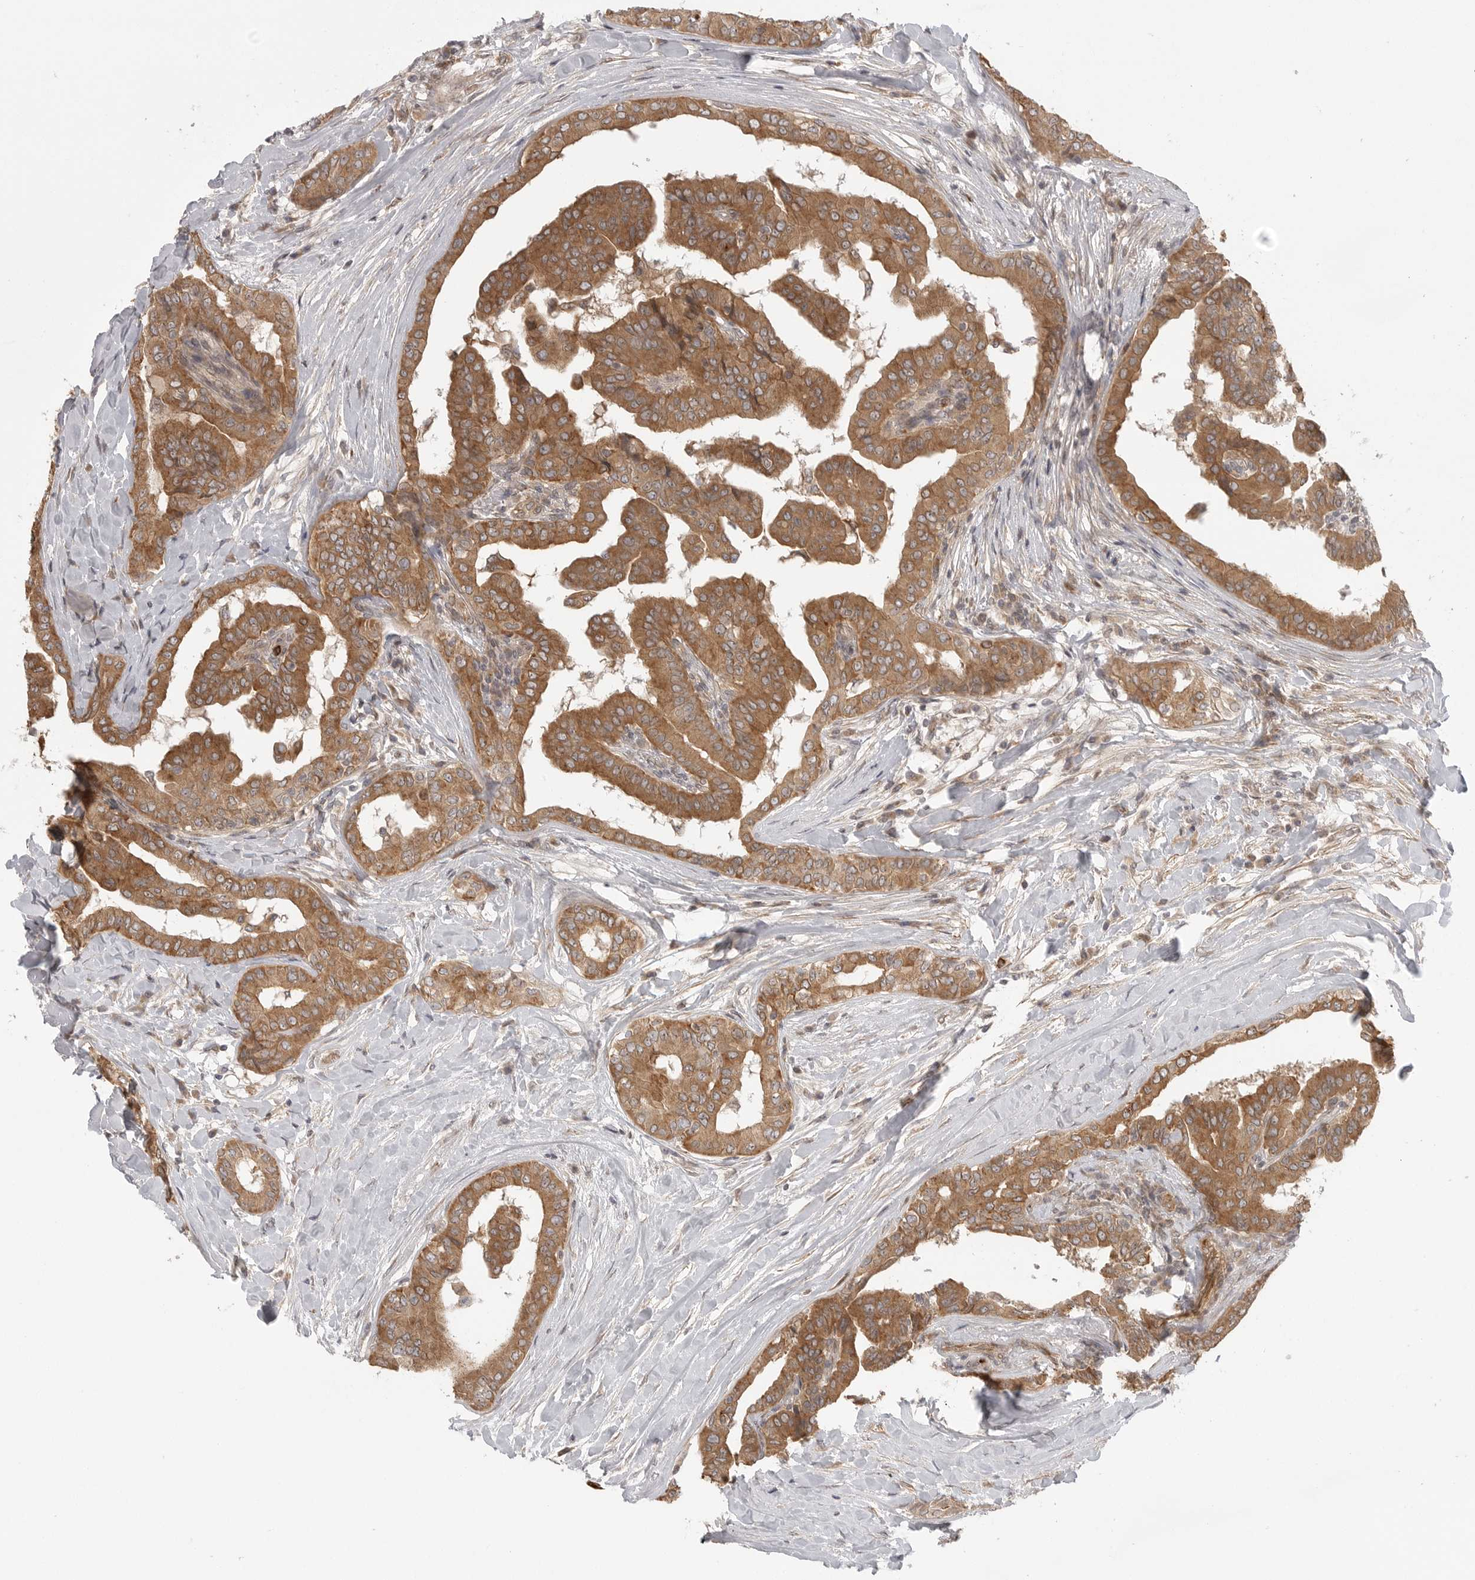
{"staining": {"intensity": "moderate", "quantity": ">75%", "location": "cytoplasmic/membranous"}, "tissue": "thyroid cancer", "cell_type": "Tumor cells", "image_type": "cancer", "snomed": [{"axis": "morphology", "description": "Papillary adenocarcinoma, NOS"}, {"axis": "topography", "description": "Thyroid gland"}], "caption": "DAB (3,3'-diaminobenzidine) immunohistochemical staining of human thyroid papillary adenocarcinoma displays moderate cytoplasmic/membranous protein staining in about >75% of tumor cells.", "gene": "CCPG1", "patient": {"sex": "male", "age": 33}}